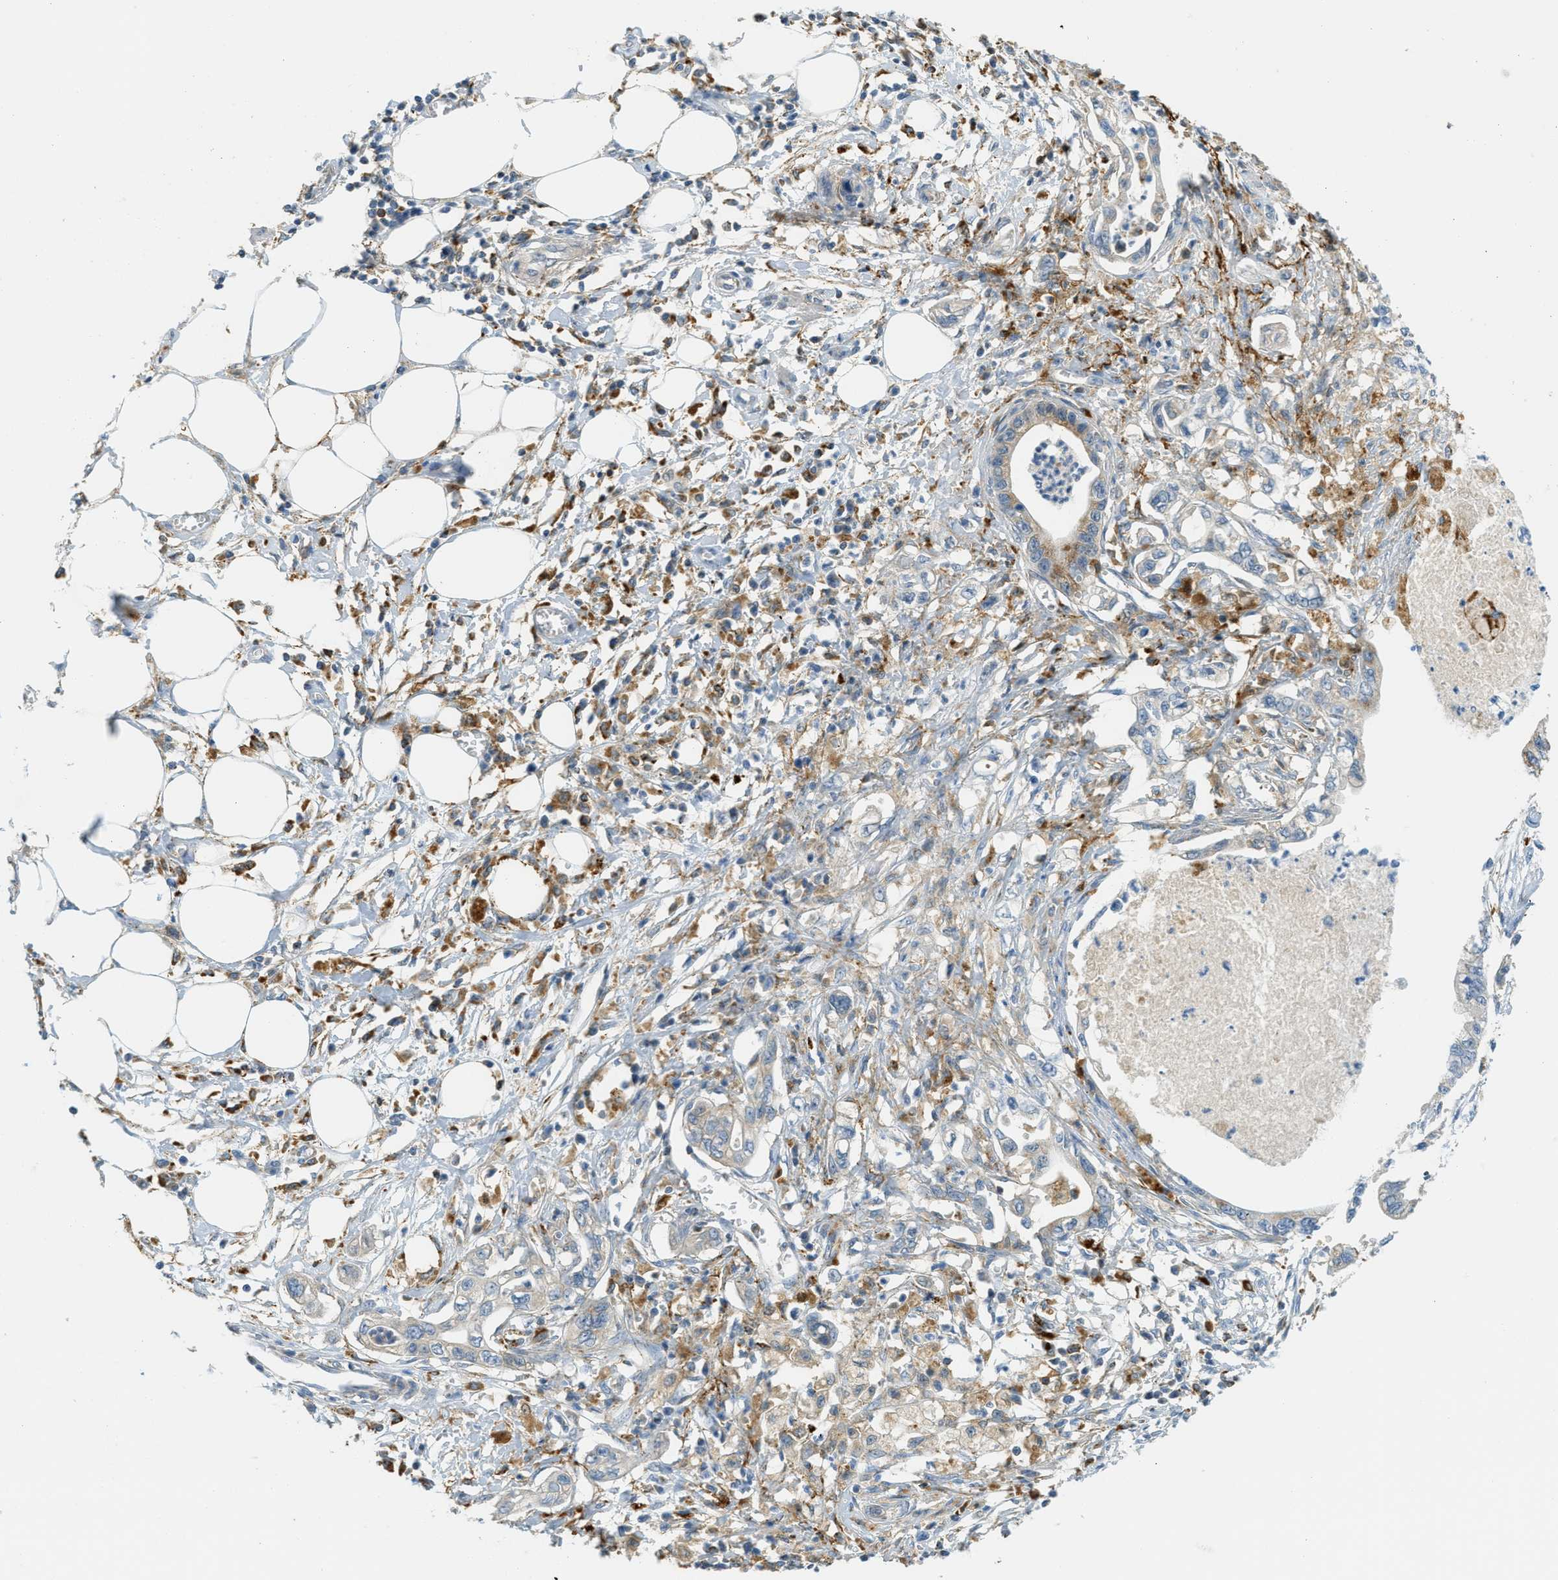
{"staining": {"intensity": "moderate", "quantity": "<25%", "location": "cytoplasmic/membranous"}, "tissue": "pancreatic cancer", "cell_type": "Tumor cells", "image_type": "cancer", "snomed": [{"axis": "morphology", "description": "Adenocarcinoma, NOS"}, {"axis": "topography", "description": "Pancreas"}], "caption": "A high-resolution histopathology image shows immunohistochemistry staining of pancreatic cancer (adenocarcinoma), which exhibits moderate cytoplasmic/membranous positivity in approximately <25% of tumor cells.", "gene": "PLBD2", "patient": {"sex": "male", "age": 56}}